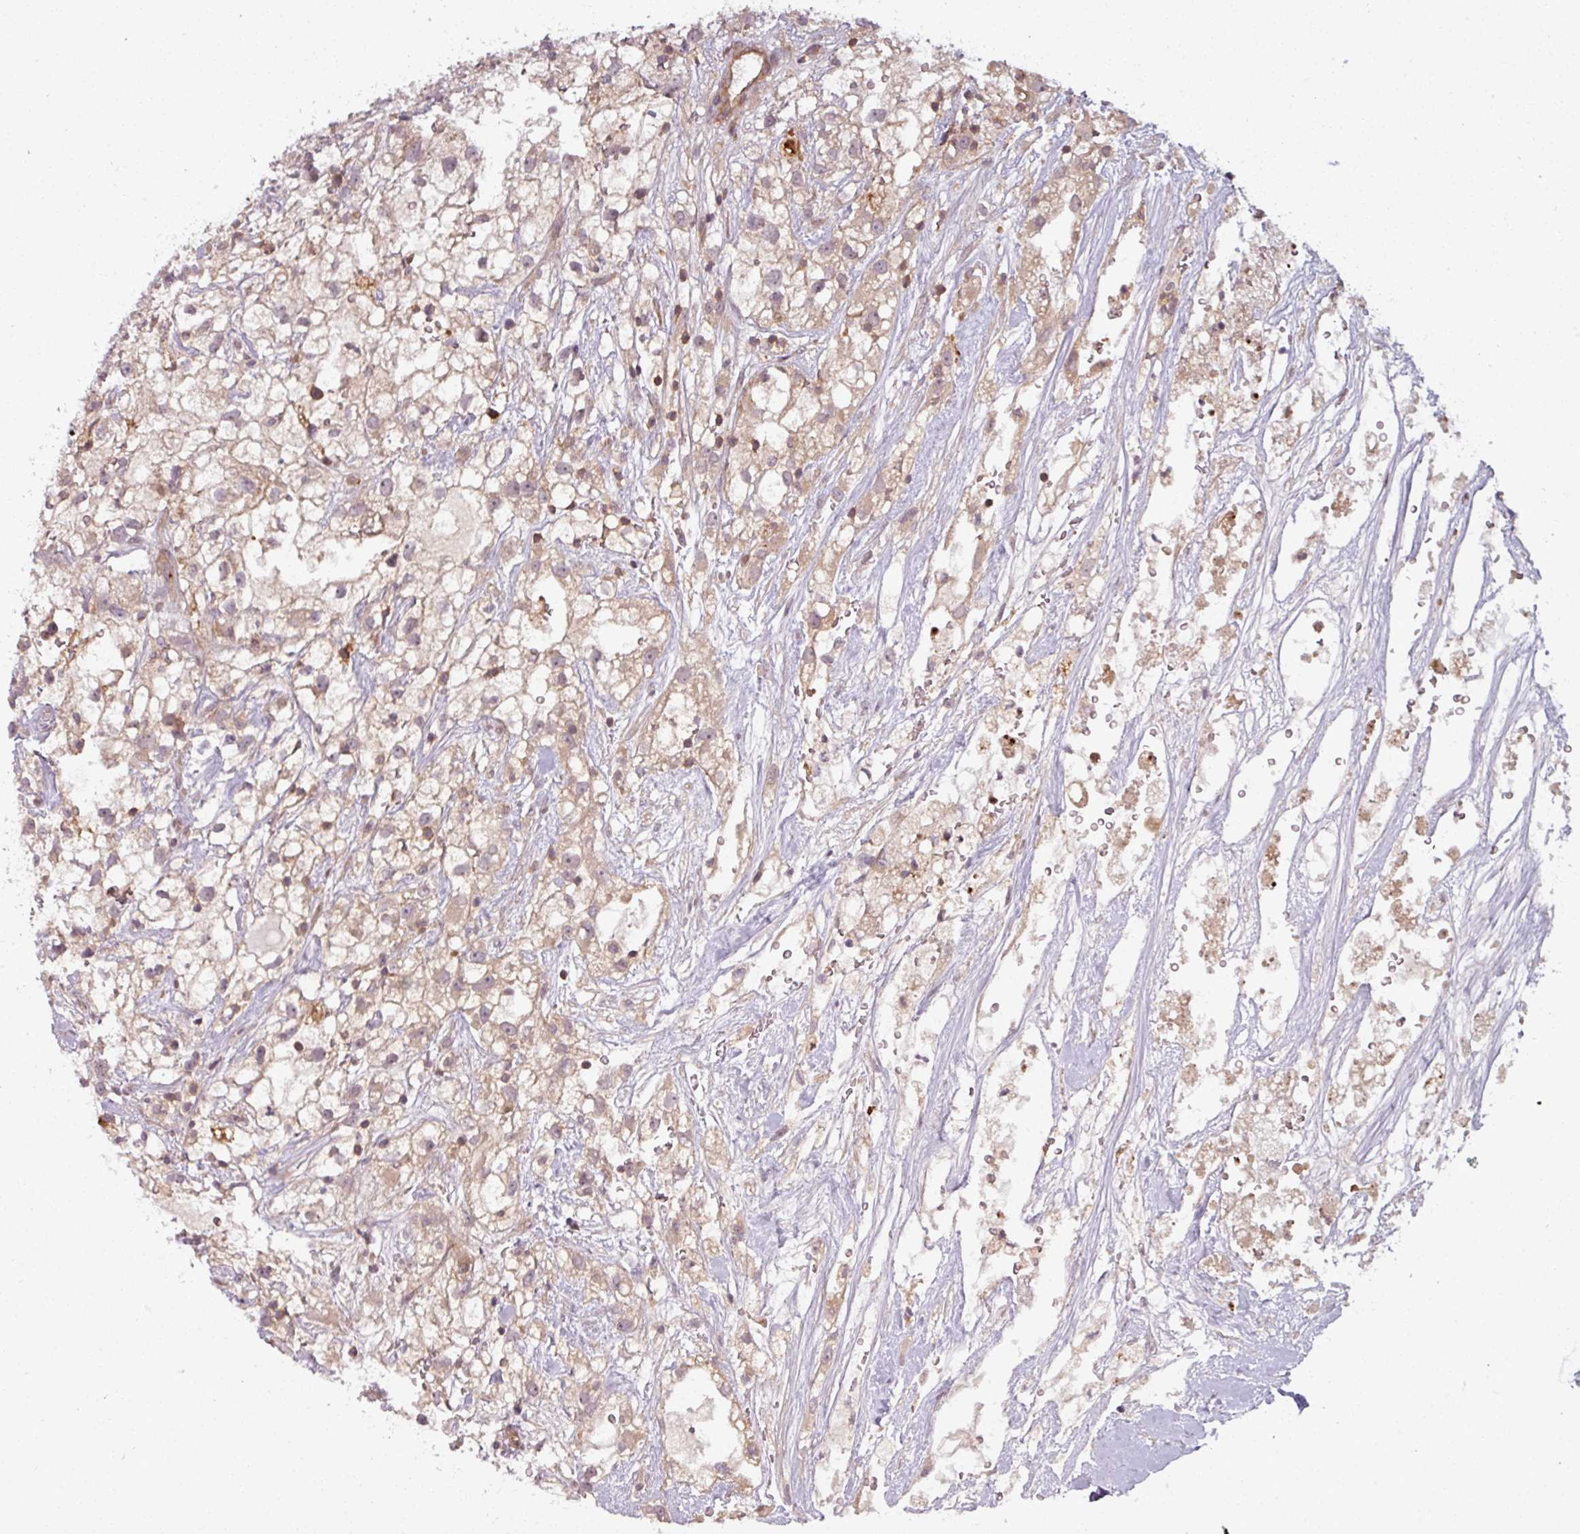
{"staining": {"intensity": "weak", "quantity": ">75%", "location": "cytoplasmic/membranous"}, "tissue": "renal cancer", "cell_type": "Tumor cells", "image_type": "cancer", "snomed": [{"axis": "morphology", "description": "Adenocarcinoma, NOS"}, {"axis": "topography", "description": "Kidney"}], "caption": "Immunohistochemical staining of renal adenocarcinoma demonstrates low levels of weak cytoplasmic/membranous protein staining in about >75% of tumor cells. (Stains: DAB (3,3'-diaminobenzidine) in brown, nuclei in blue, Microscopy: brightfield microscopy at high magnification).", "gene": "TUSC3", "patient": {"sex": "male", "age": 59}}